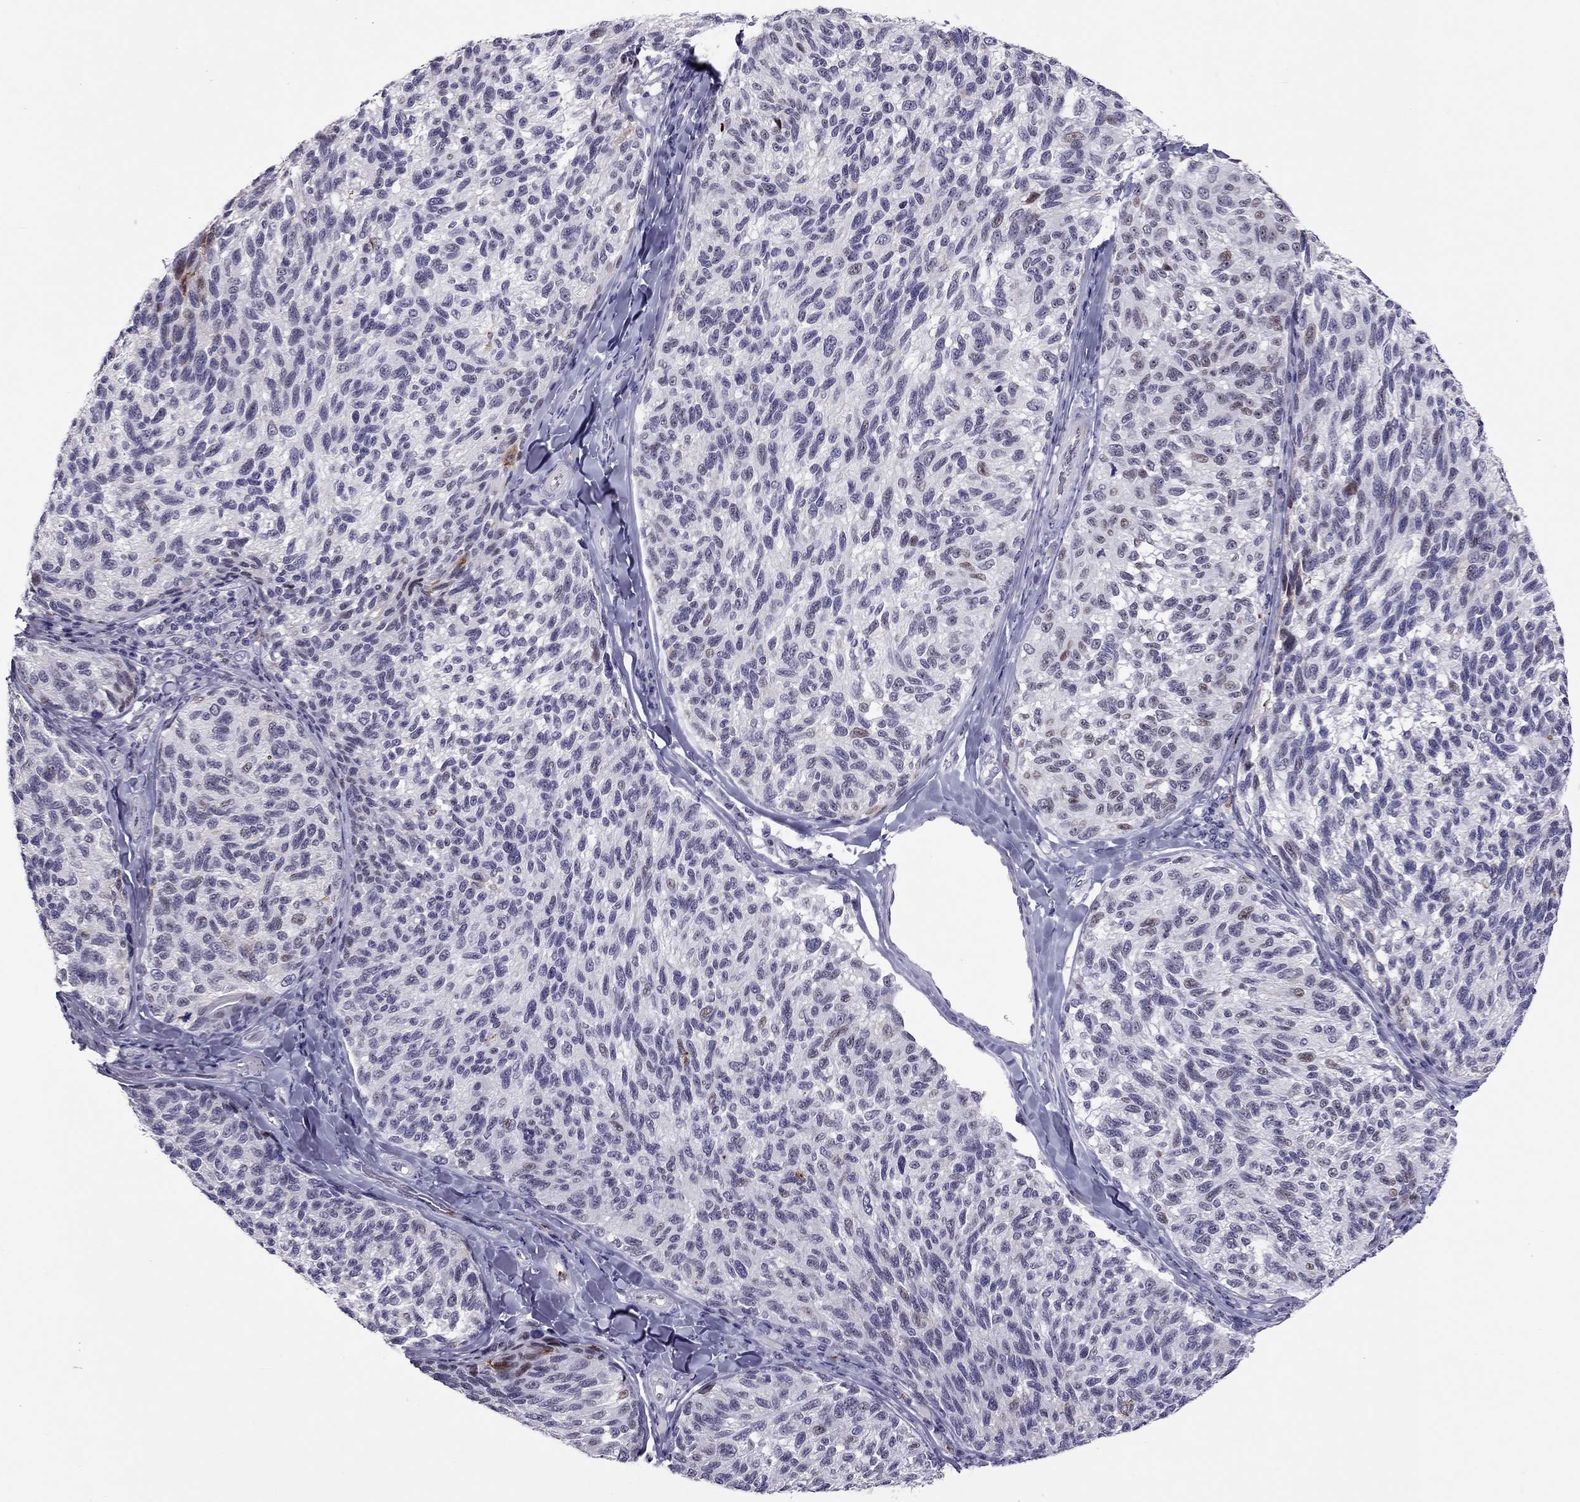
{"staining": {"intensity": "weak", "quantity": "<25%", "location": "nuclear"}, "tissue": "melanoma", "cell_type": "Tumor cells", "image_type": "cancer", "snomed": [{"axis": "morphology", "description": "Malignant melanoma, NOS"}, {"axis": "topography", "description": "Skin"}], "caption": "Immunohistochemical staining of melanoma reveals no significant positivity in tumor cells.", "gene": "CCL27", "patient": {"sex": "female", "age": 73}}